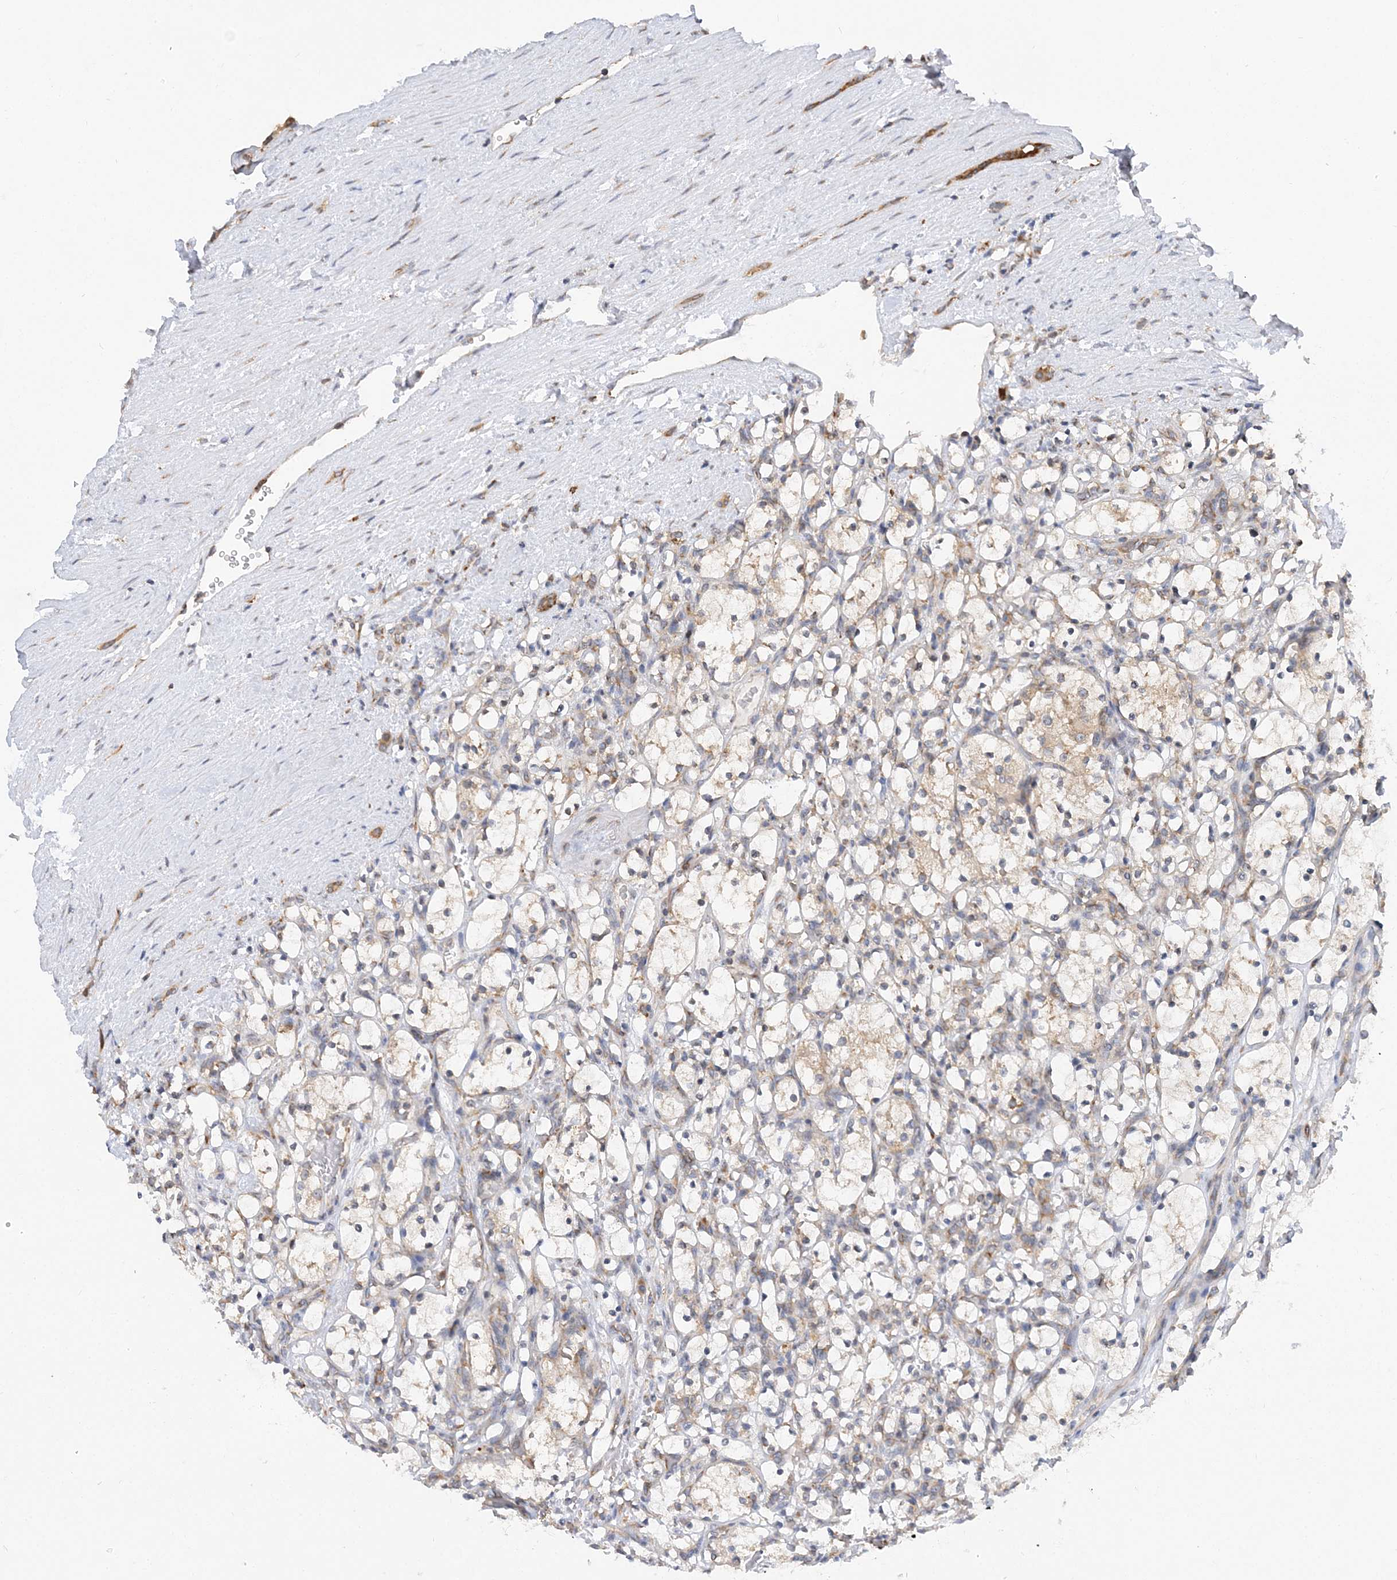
{"staining": {"intensity": "weak", "quantity": "25%-75%", "location": "cytoplasmic/membranous"}, "tissue": "renal cancer", "cell_type": "Tumor cells", "image_type": "cancer", "snomed": [{"axis": "morphology", "description": "Adenocarcinoma, NOS"}, {"axis": "topography", "description": "Kidney"}], "caption": "Immunohistochemistry image of human renal adenocarcinoma stained for a protein (brown), which demonstrates low levels of weak cytoplasmic/membranous positivity in about 25%-75% of tumor cells.", "gene": "LARP4B", "patient": {"sex": "female", "age": 69}}